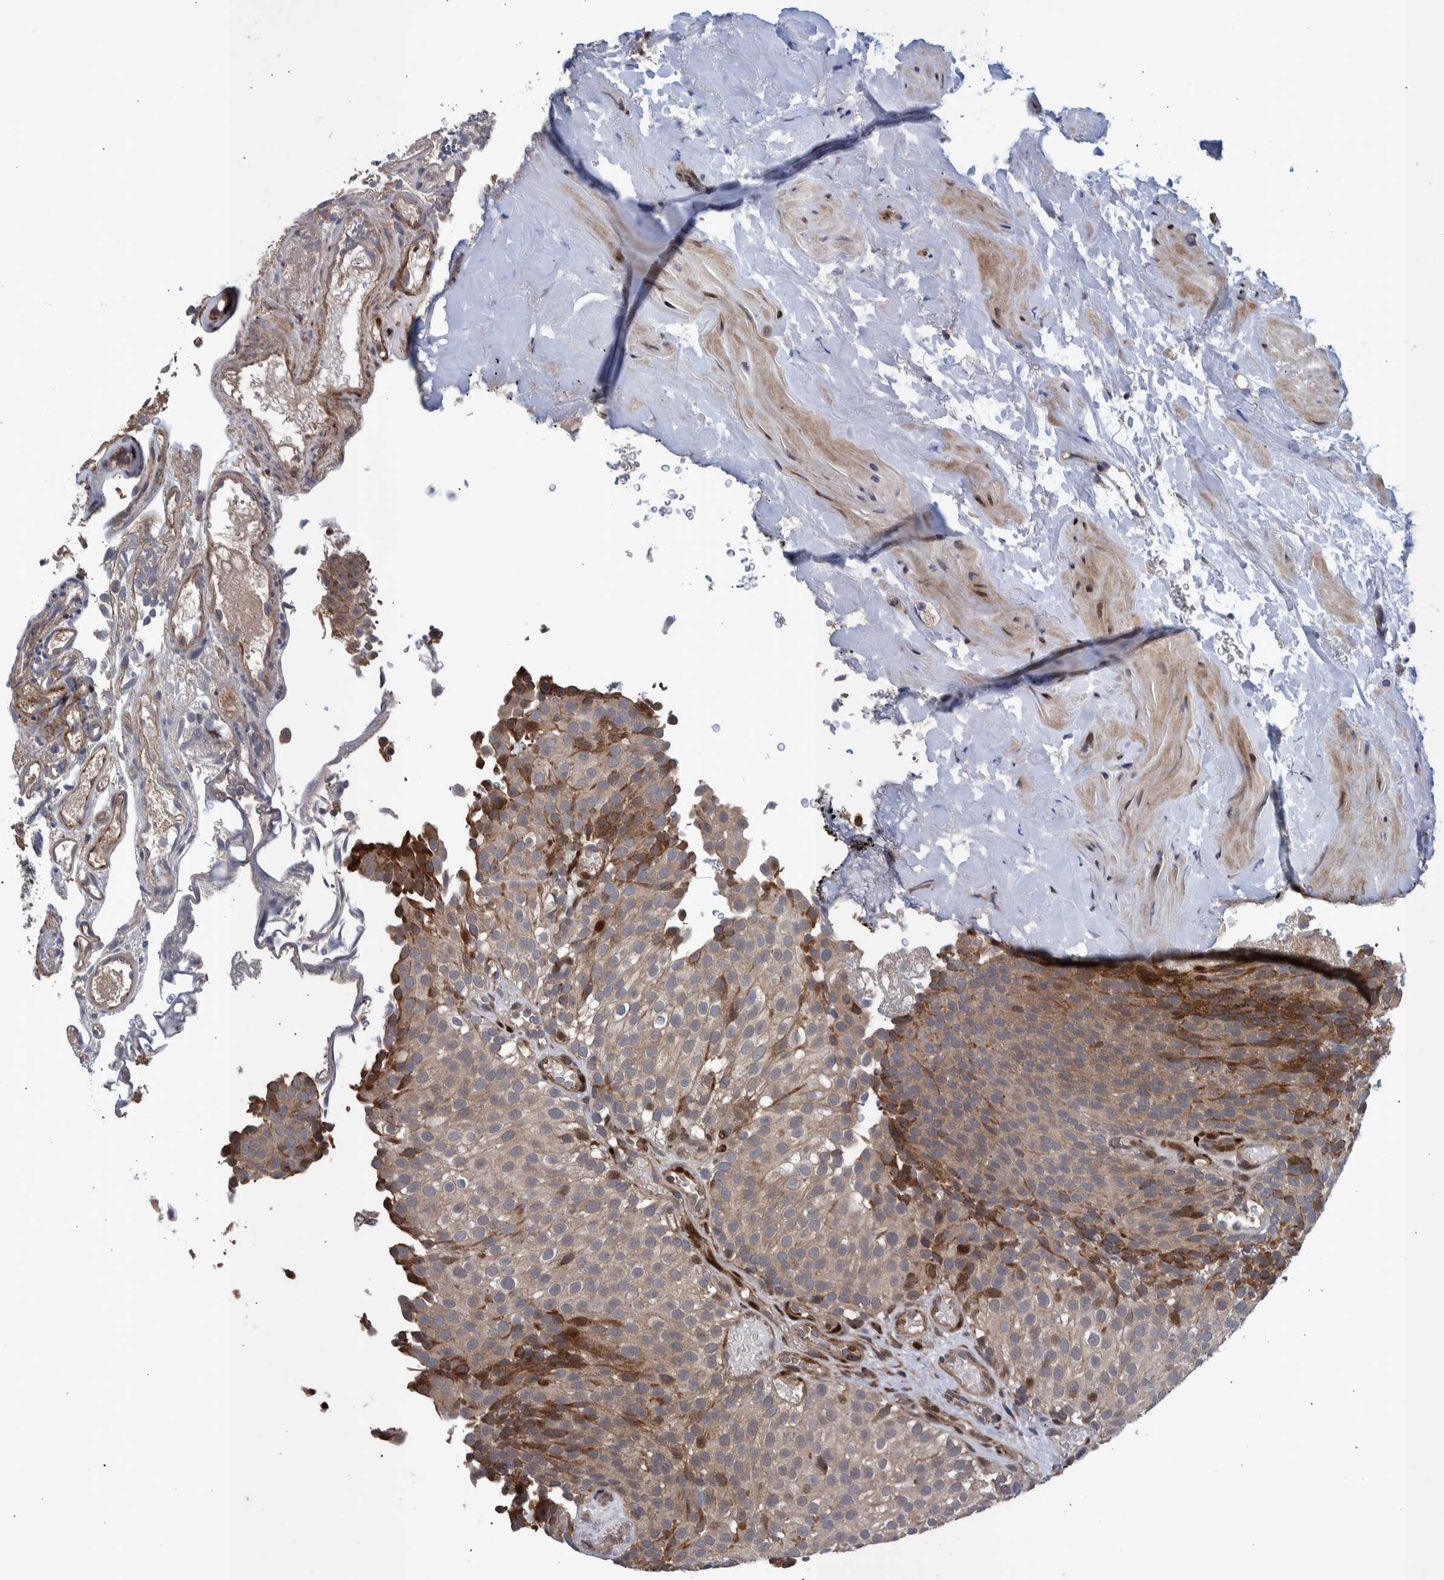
{"staining": {"intensity": "moderate", "quantity": ">75%", "location": "cytoplasmic/membranous"}, "tissue": "urothelial cancer", "cell_type": "Tumor cells", "image_type": "cancer", "snomed": [{"axis": "morphology", "description": "Urothelial carcinoma, Low grade"}, {"axis": "topography", "description": "Urinary bladder"}], "caption": "A brown stain labels moderate cytoplasmic/membranous positivity of a protein in urothelial cancer tumor cells.", "gene": "SHISA6", "patient": {"sex": "male", "age": 78}}